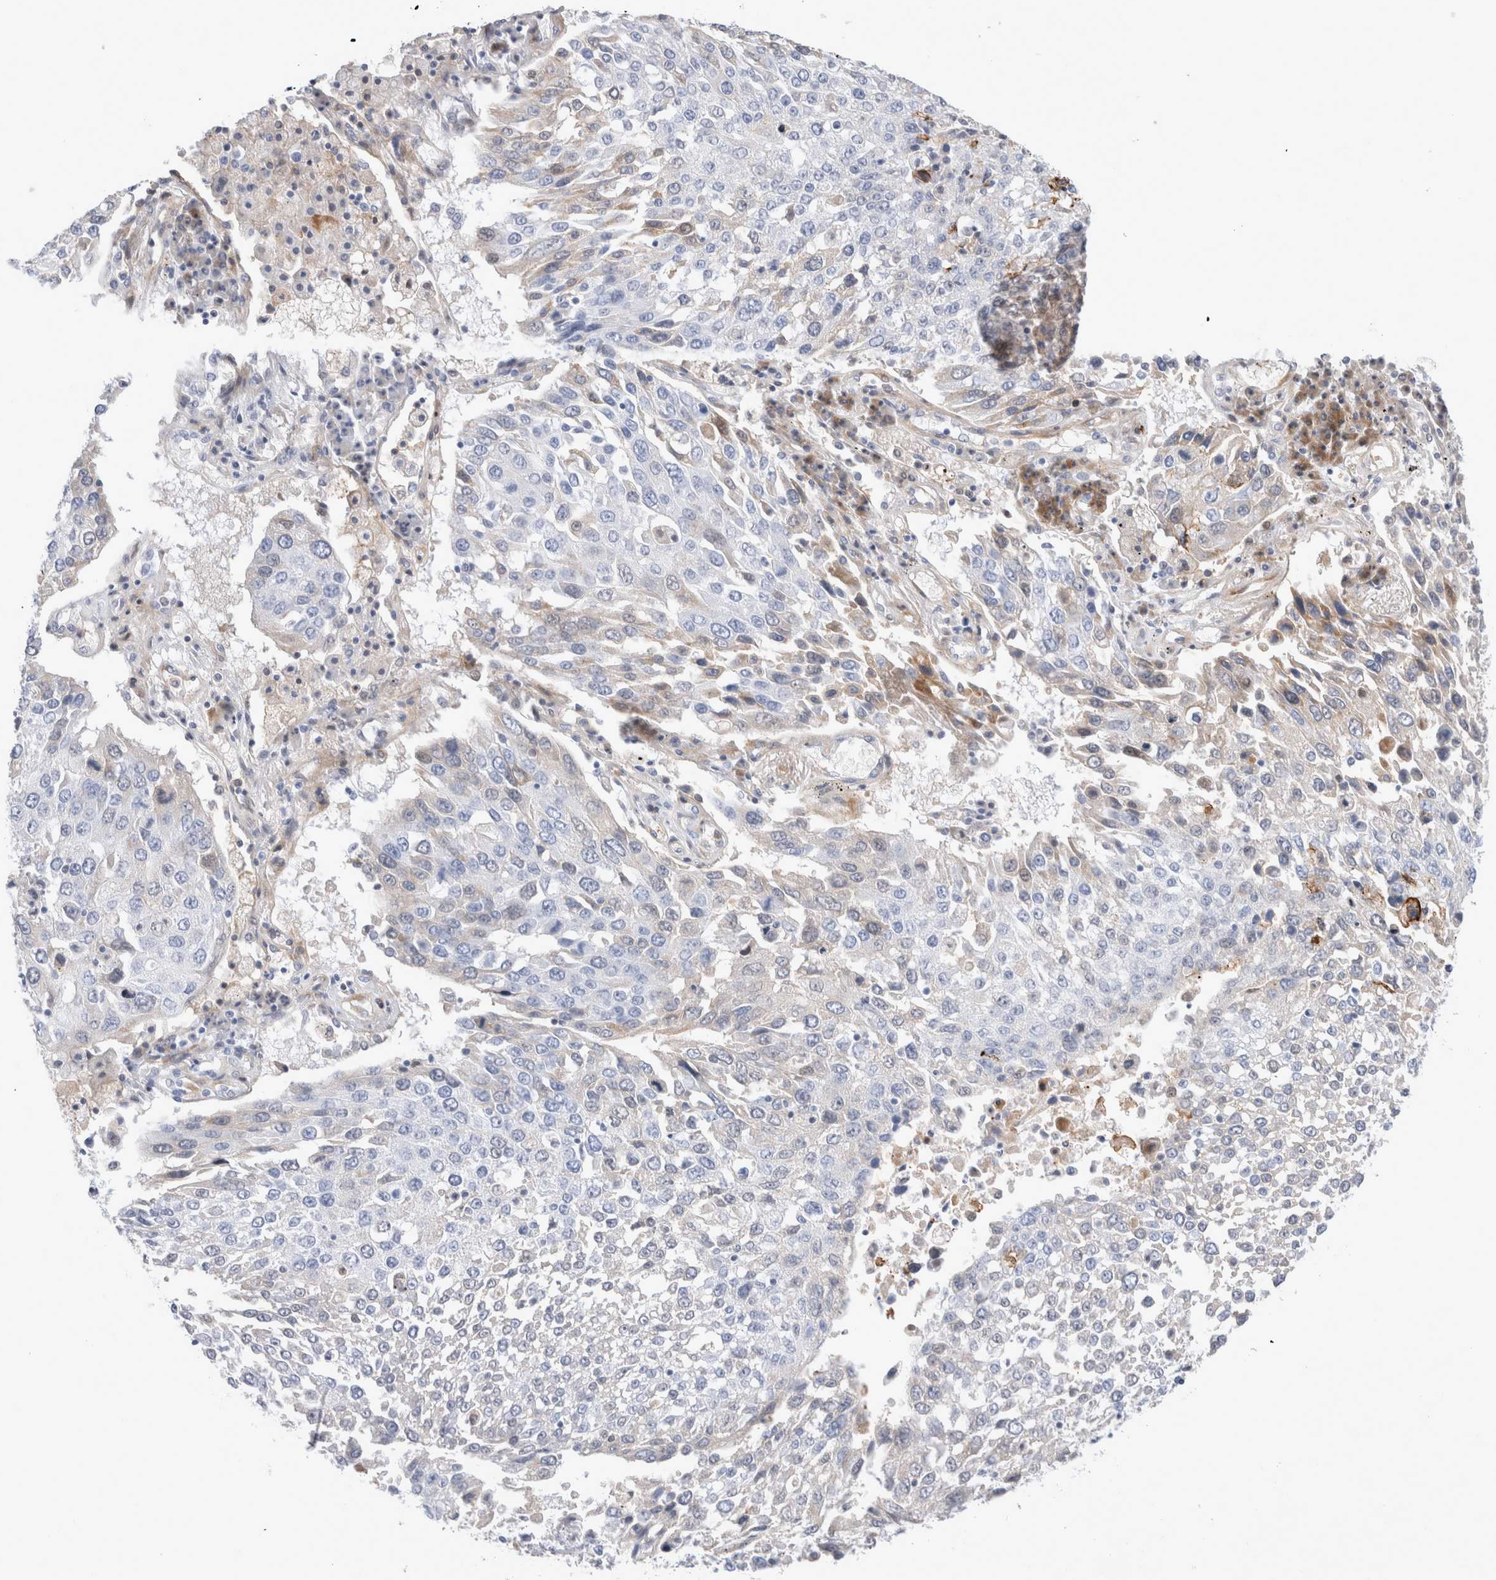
{"staining": {"intensity": "negative", "quantity": "none", "location": "none"}, "tissue": "lung cancer", "cell_type": "Tumor cells", "image_type": "cancer", "snomed": [{"axis": "morphology", "description": "Squamous cell carcinoma, NOS"}, {"axis": "topography", "description": "Lung"}], "caption": "DAB (3,3'-diaminobenzidine) immunohistochemical staining of lung cancer (squamous cell carcinoma) shows no significant staining in tumor cells.", "gene": "ECHDC2", "patient": {"sex": "male", "age": 65}}